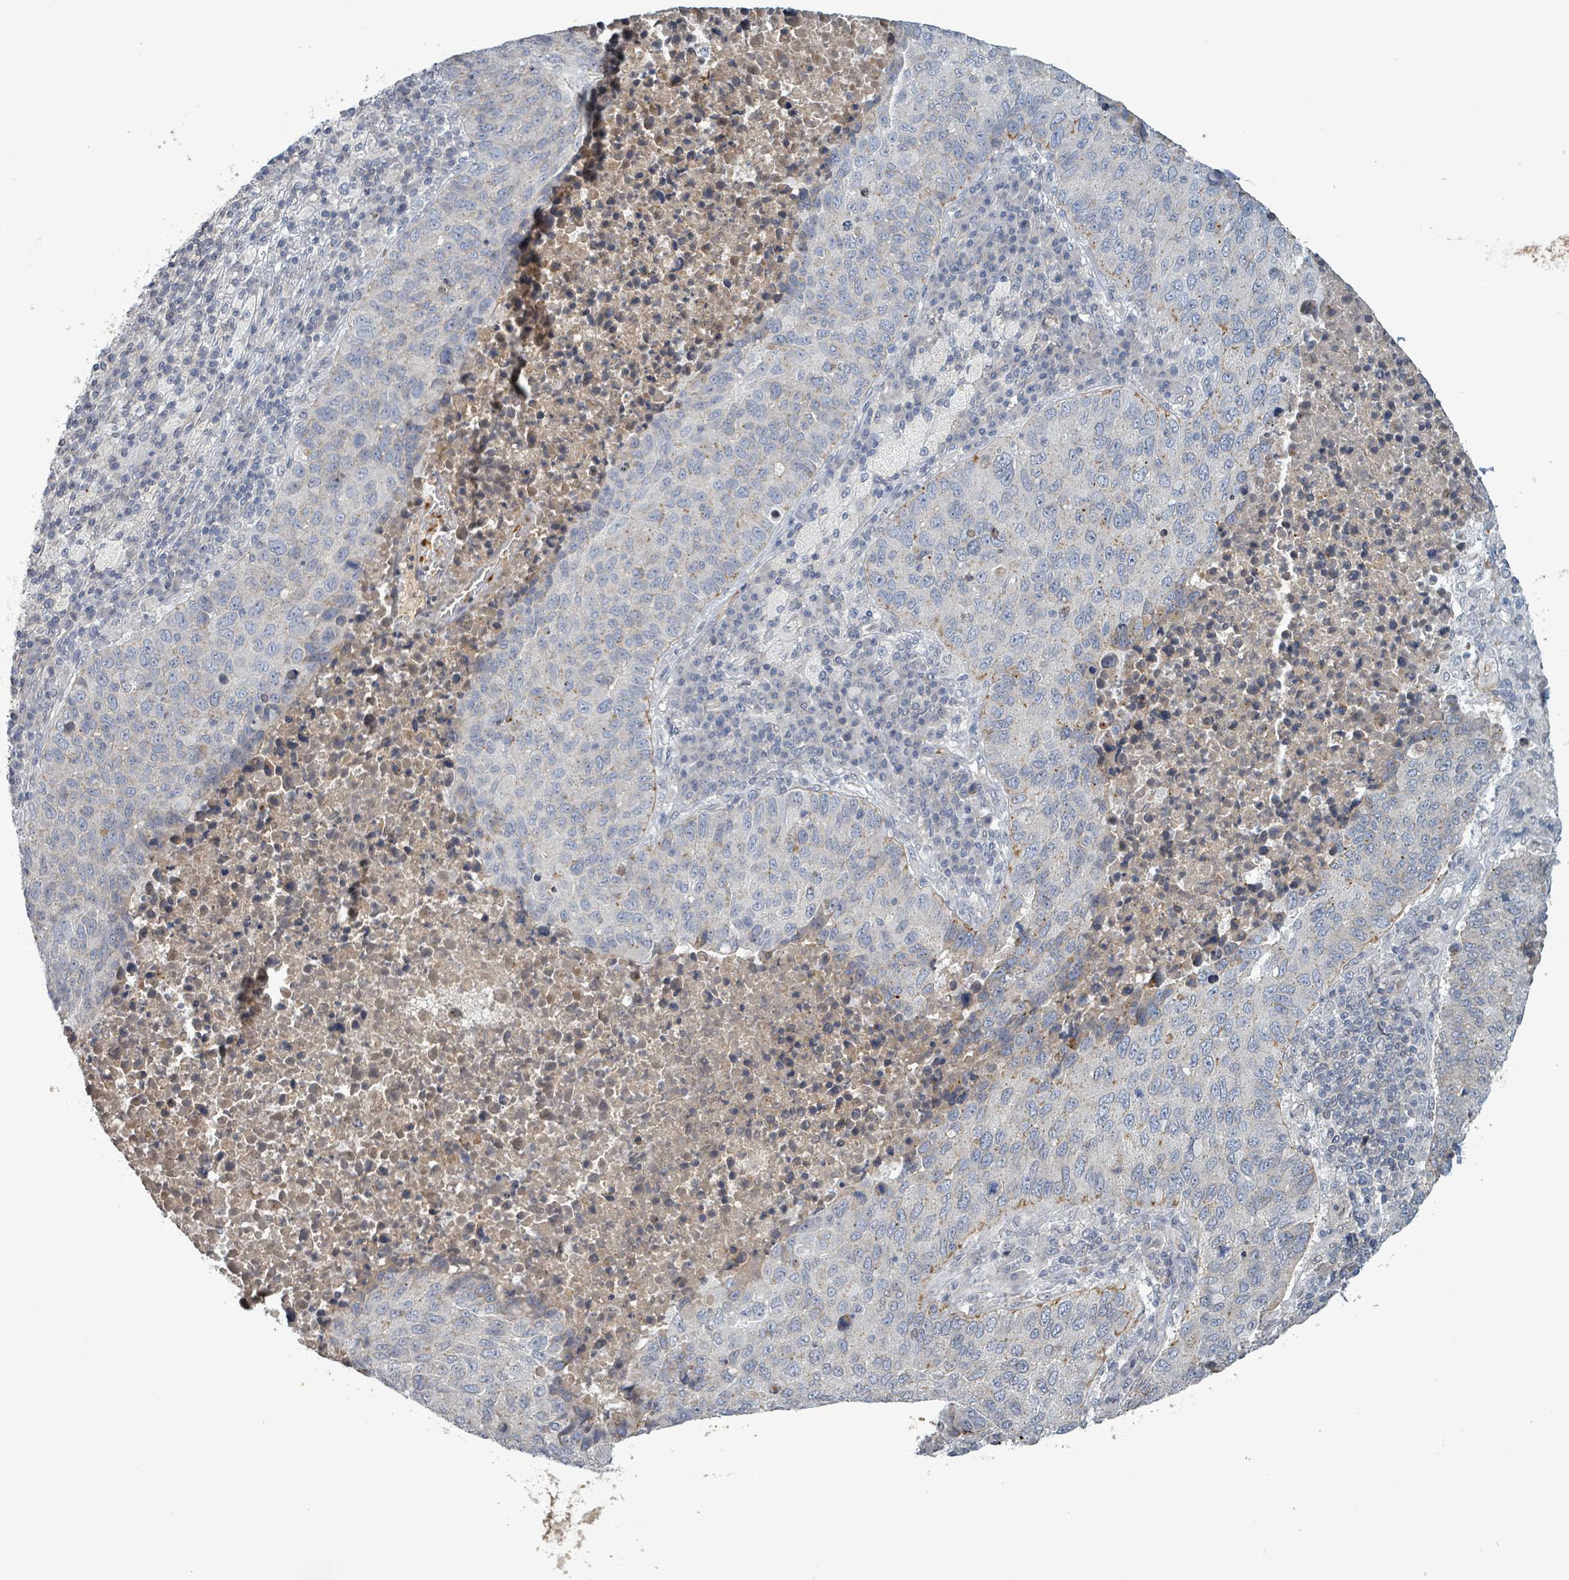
{"staining": {"intensity": "negative", "quantity": "none", "location": "none"}, "tissue": "lung cancer", "cell_type": "Tumor cells", "image_type": "cancer", "snomed": [{"axis": "morphology", "description": "Squamous cell carcinoma, NOS"}, {"axis": "topography", "description": "Lung"}], "caption": "Protein analysis of lung cancer (squamous cell carcinoma) demonstrates no significant staining in tumor cells.", "gene": "GRM8", "patient": {"sex": "male", "age": 73}}